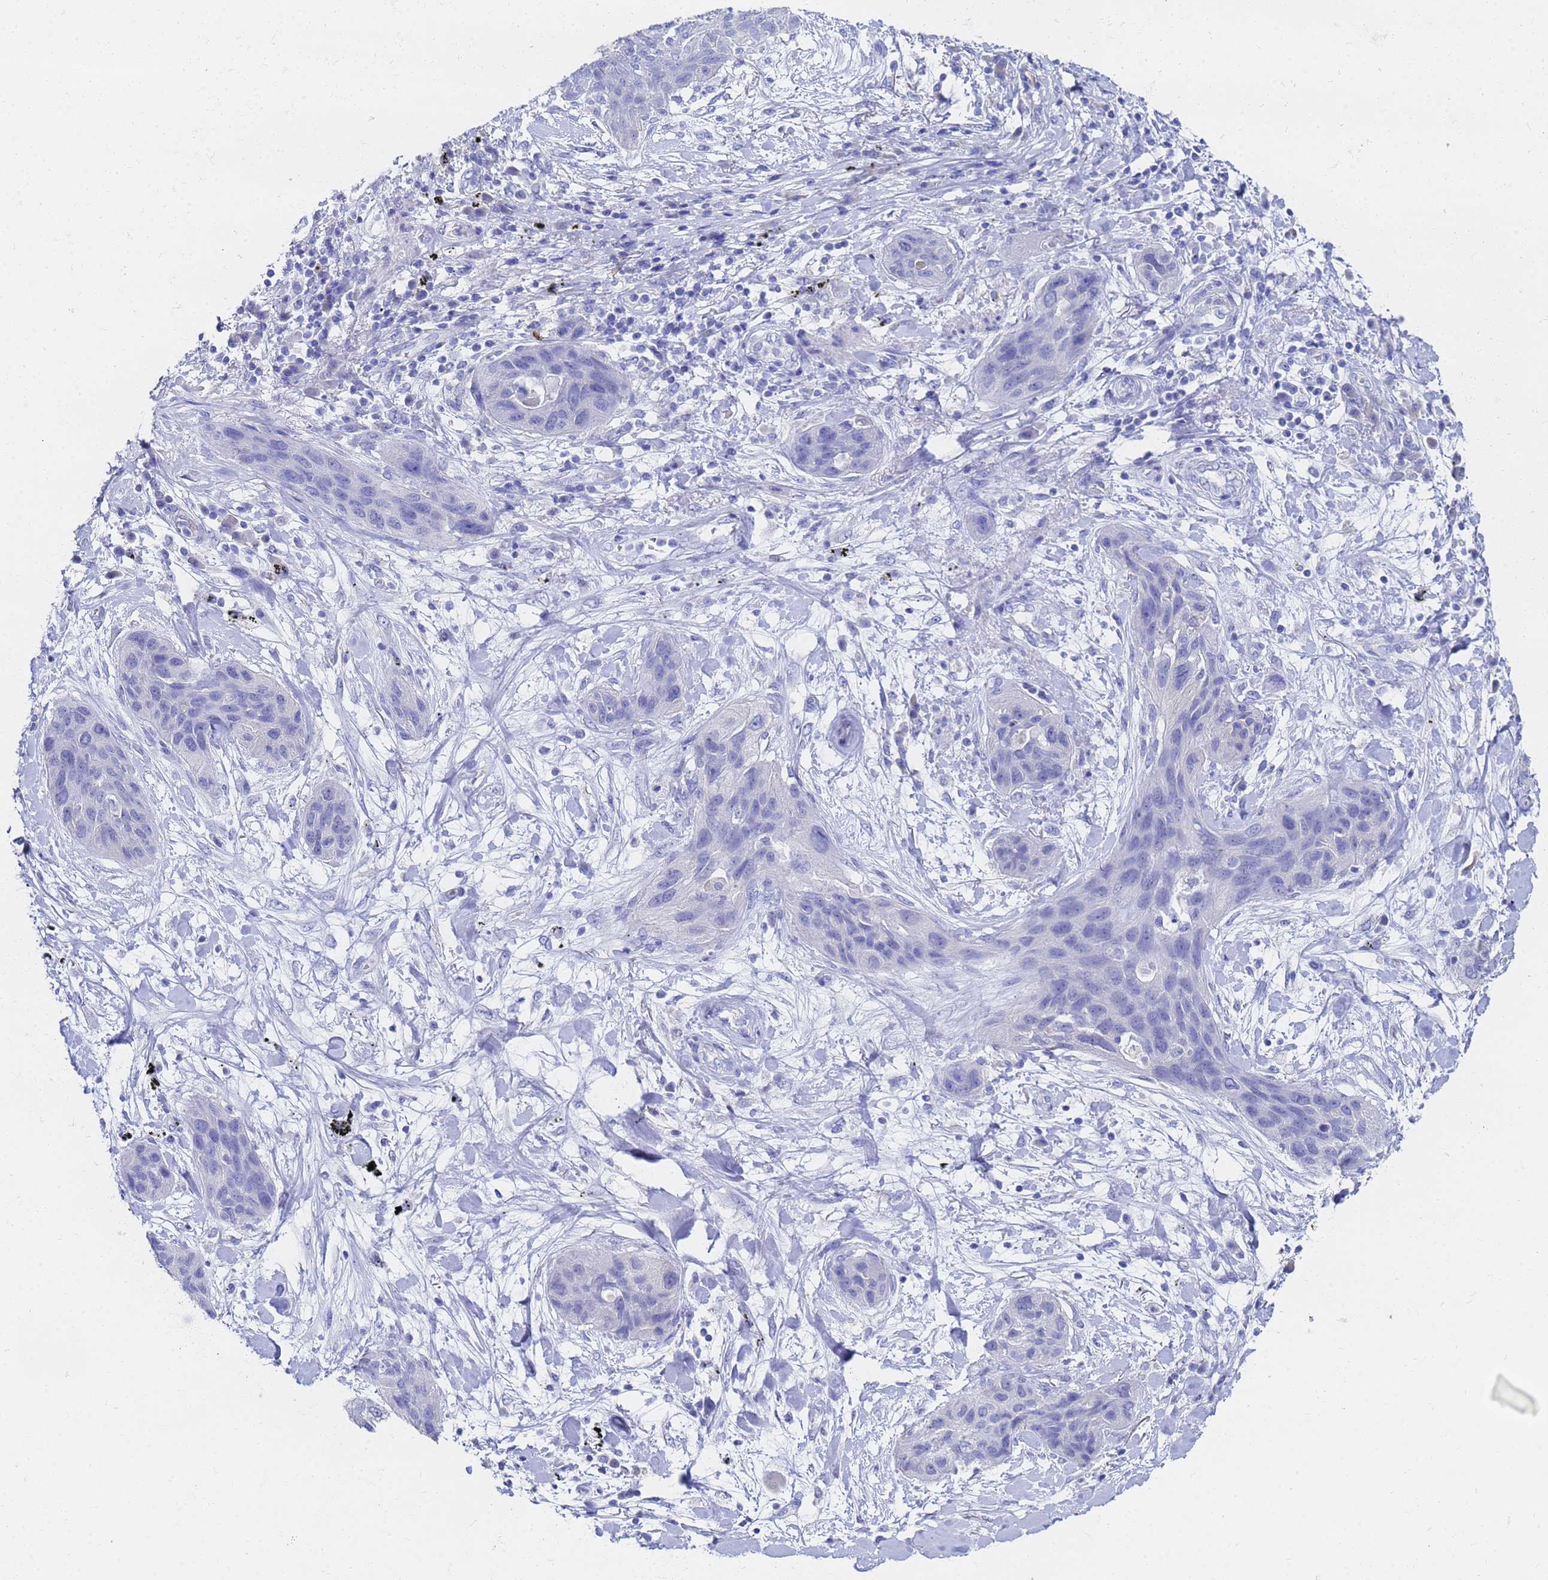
{"staining": {"intensity": "negative", "quantity": "none", "location": "none"}, "tissue": "lung cancer", "cell_type": "Tumor cells", "image_type": "cancer", "snomed": [{"axis": "morphology", "description": "Squamous cell carcinoma, NOS"}, {"axis": "topography", "description": "Lung"}], "caption": "The immunohistochemistry (IHC) image has no significant expression in tumor cells of lung squamous cell carcinoma tissue.", "gene": "C2orf72", "patient": {"sex": "female", "age": 70}}